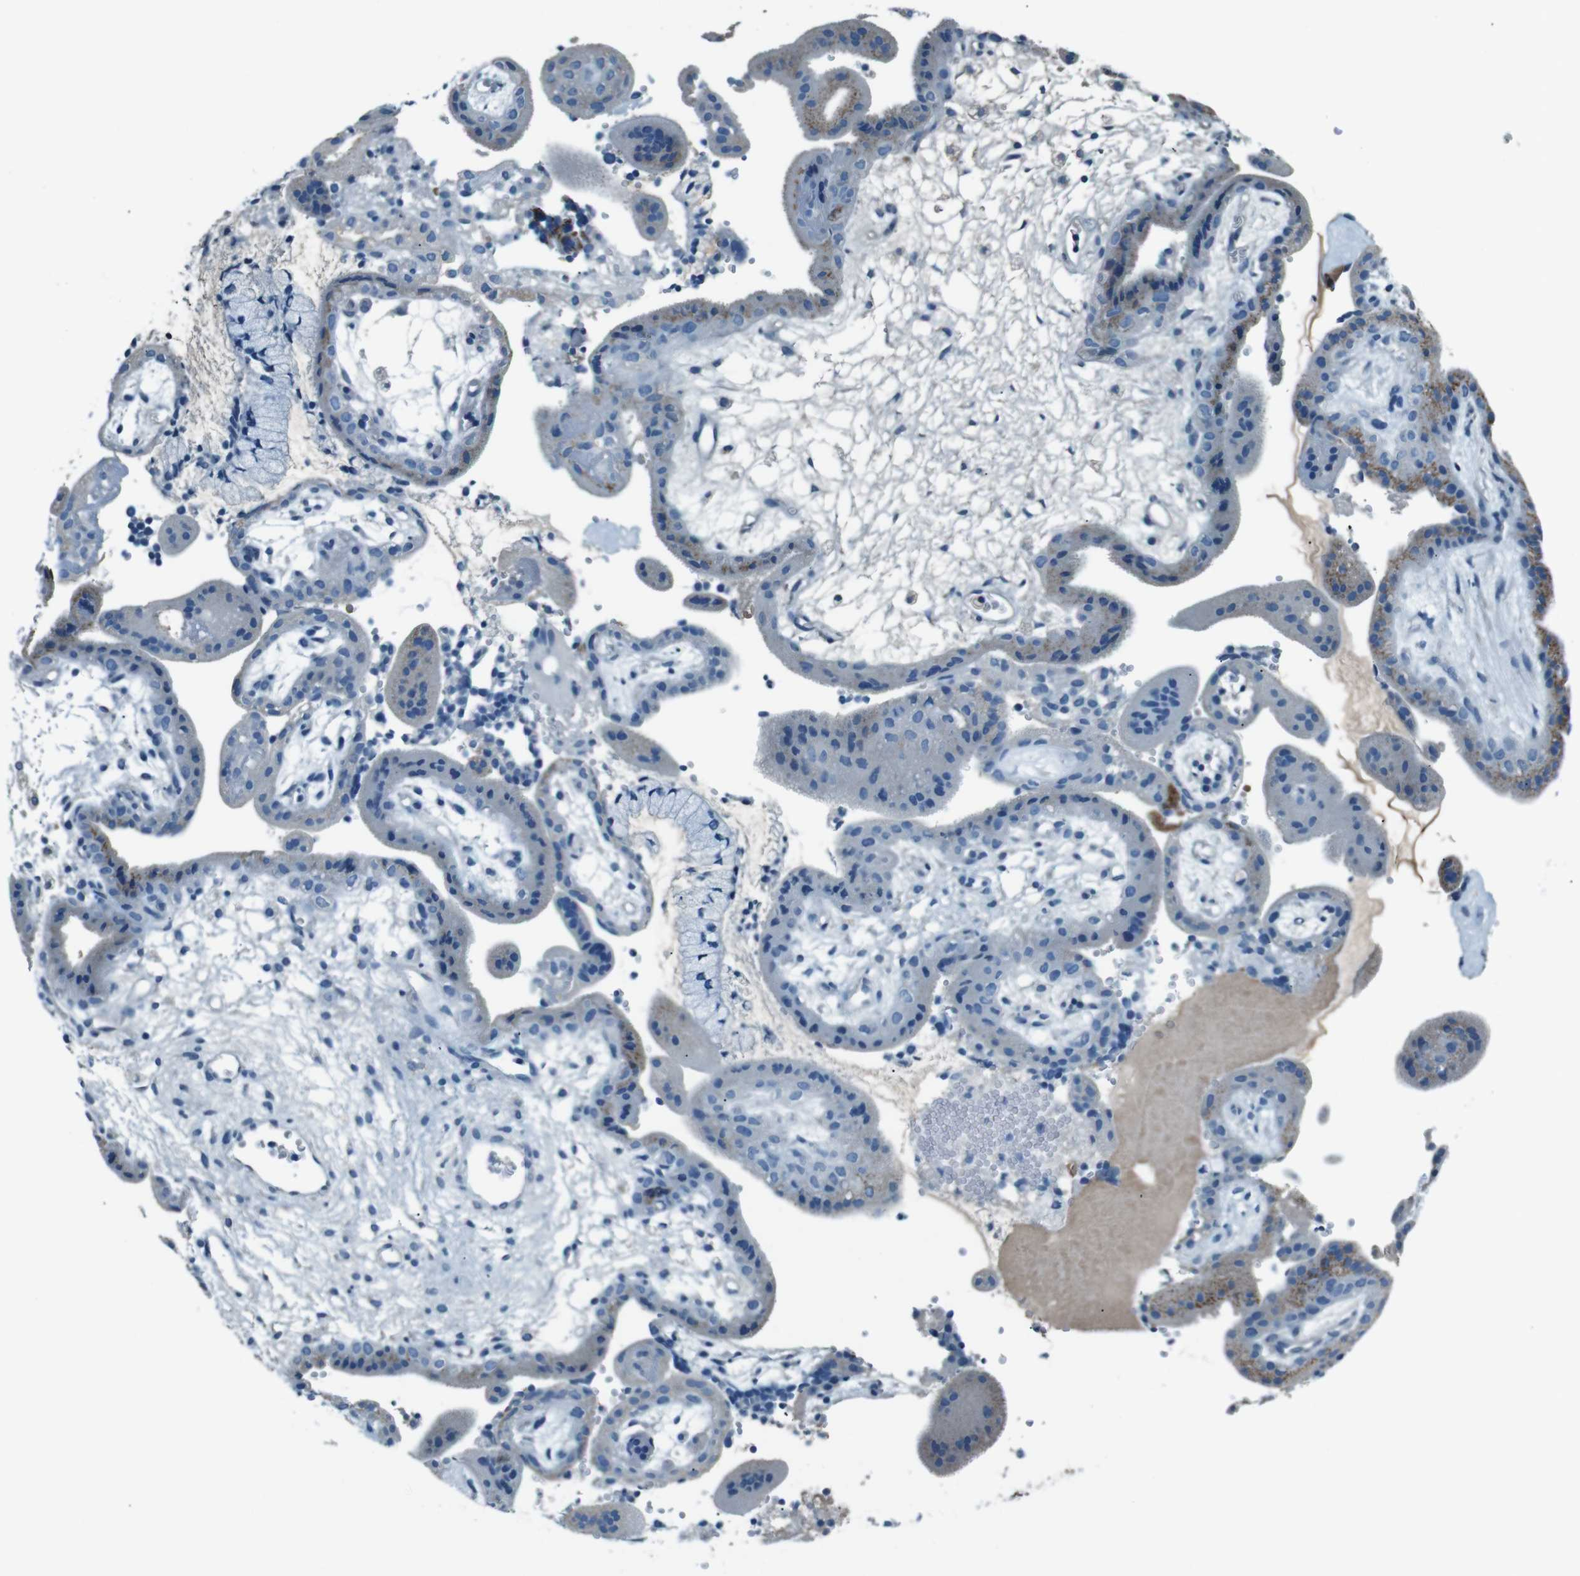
{"staining": {"intensity": "weak", "quantity": "<25%", "location": "cytoplasmic/membranous"}, "tissue": "placenta", "cell_type": "Trophoblastic cells", "image_type": "normal", "snomed": [{"axis": "morphology", "description": "Normal tissue, NOS"}, {"axis": "topography", "description": "Placenta"}], "caption": "This is a photomicrograph of immunohistochemistry (IHC) staining of normal placenta, which shows no positivity in trophoblastic cells.", "gene": "LEP", "patient": {"sex": "female", "age": 18}}